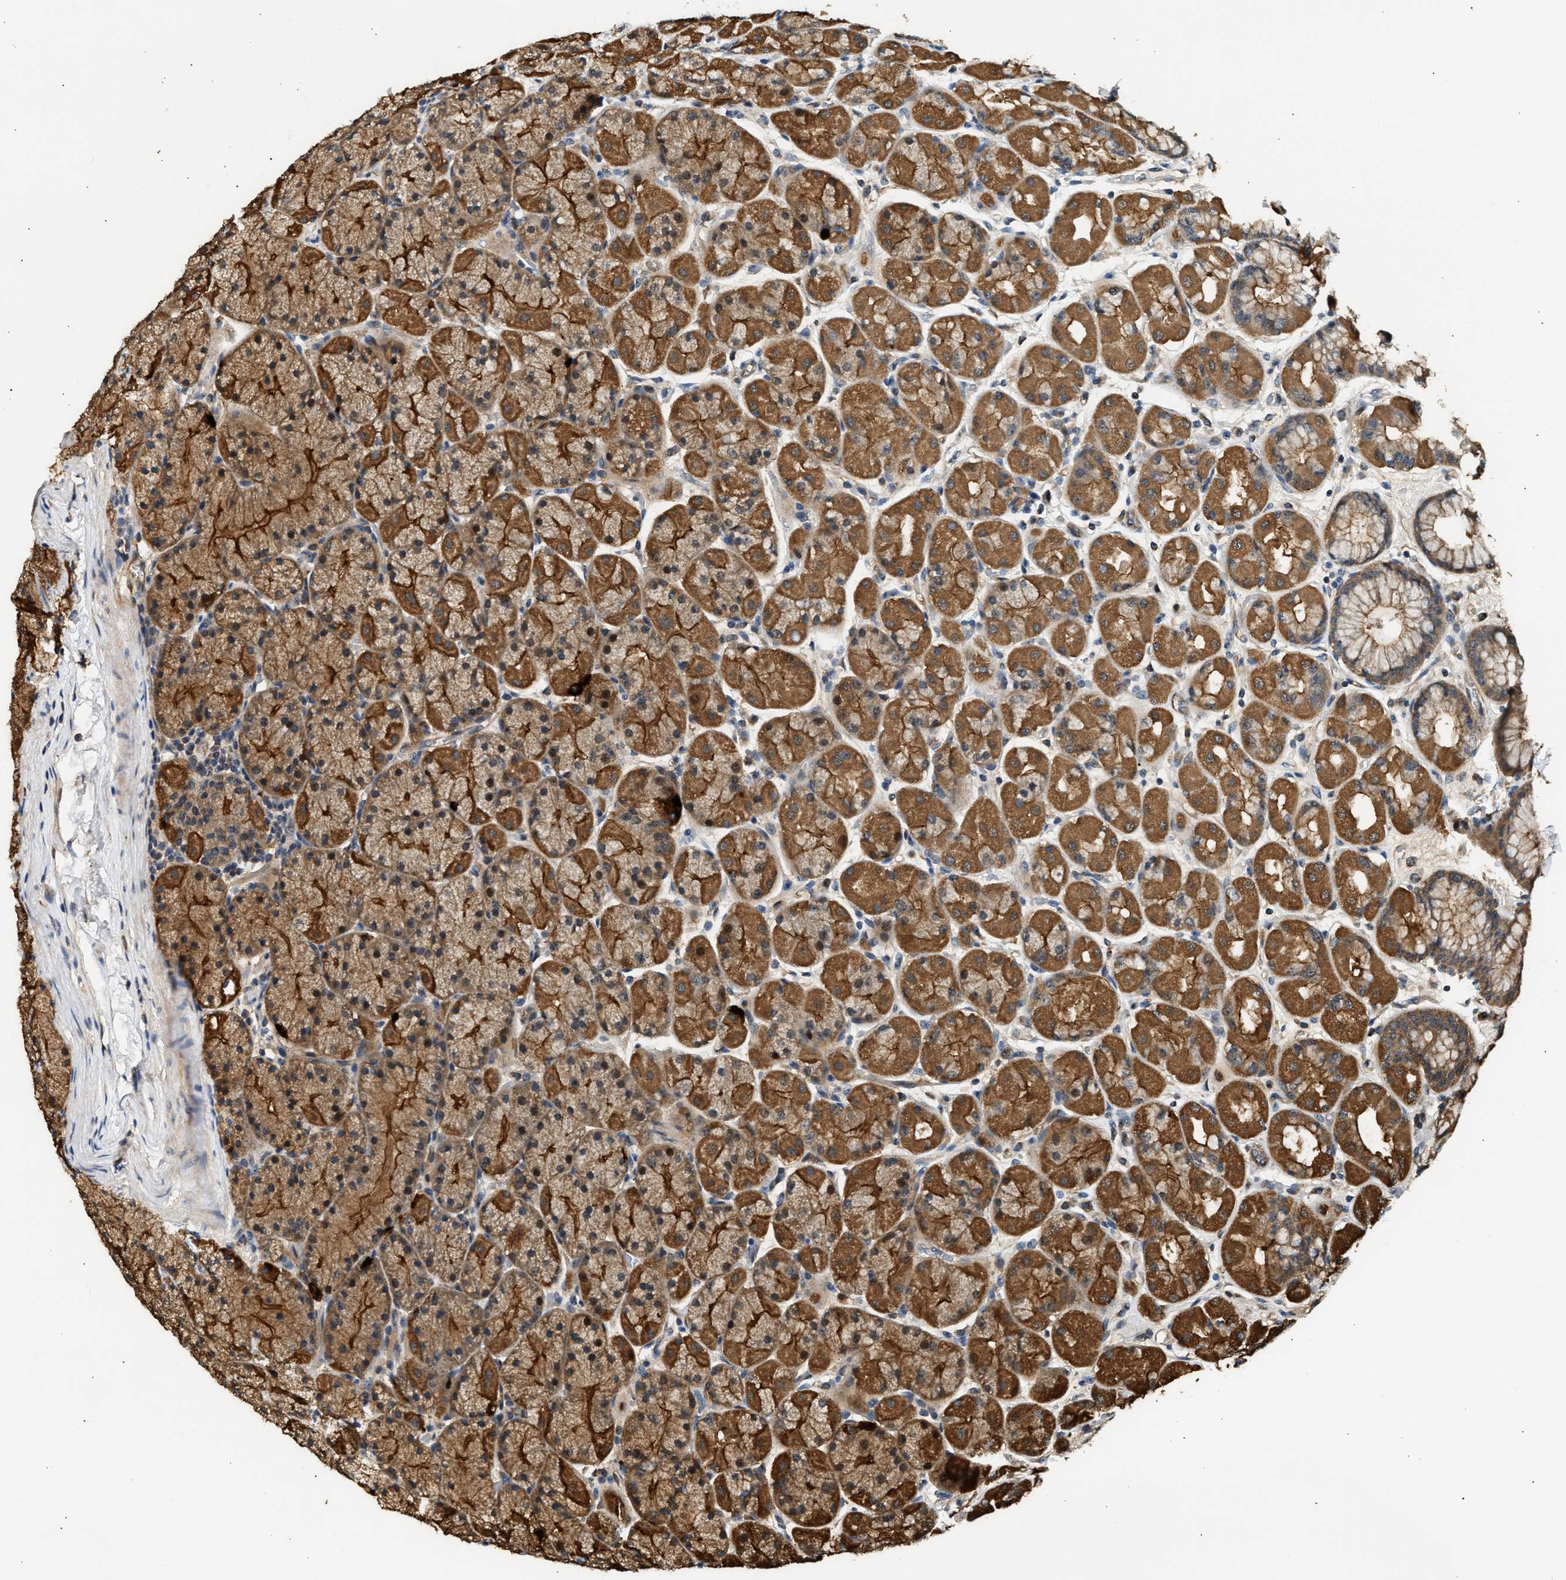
{"staining": {"intensity": "strong", "quantity": ">75%", "location": "cytoplasmic/membranous"}, "tissue": "stomach", "cell_type": "Glandular cells", "image_type": "normal", "snomed": [{"axis": "morphology", "description": "Normal tissue, NOS"}, {"axis": "topography", "description": "Stomach, upper"}], "caption": "The histopathology image exhibits a brown stain indicating the presence of a protein in the cytoplasmic/membranous of glandular cells in stomach. Immunohistochemistry stains the protein in brown and the nuclei are stained blue.", "gene": "DUSP14", "patient": {"sex": "female", "age": 56}}